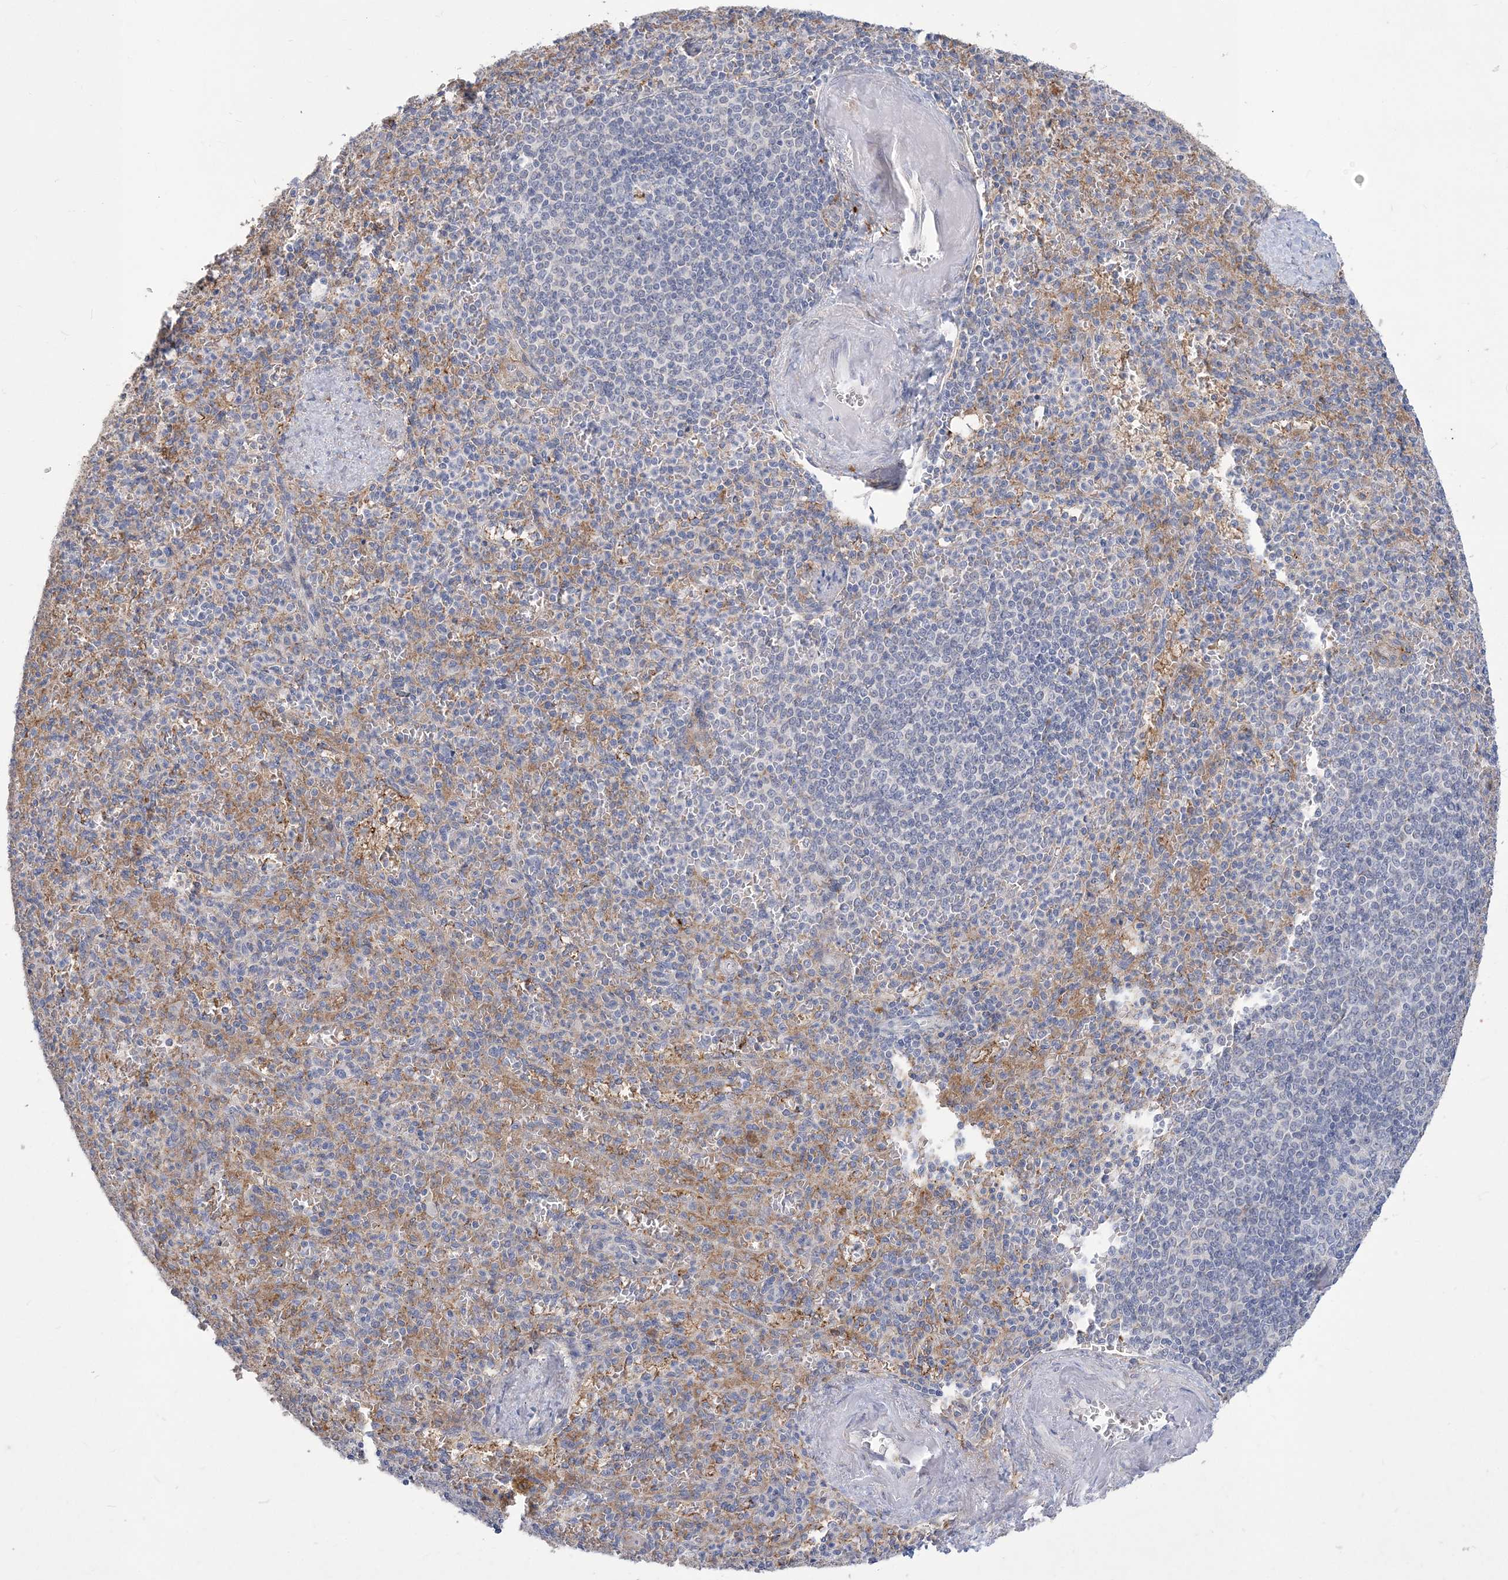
{"staining": {"intensity": "negative", "quantity": "none", "location": "none"}, "tissue": "spleen", "cell_type": "Cells in red pulp", "image_type": "normal", "snomed": [{"axis": "morphology", "description": "Normal tissue, NOS"}, {"axis": "topography", "description": "Spleen"}], "caption": "Immunohistochemistry histopathology image of benign spleen: human spleen stained with DAB demonstrates no significant protein expression in cells in red pulp. (DAB immunohistochemistry with hematoxylin counter stain).", "gene": "TSPEAR", "patient": {"sex": "female", "age": 74}}